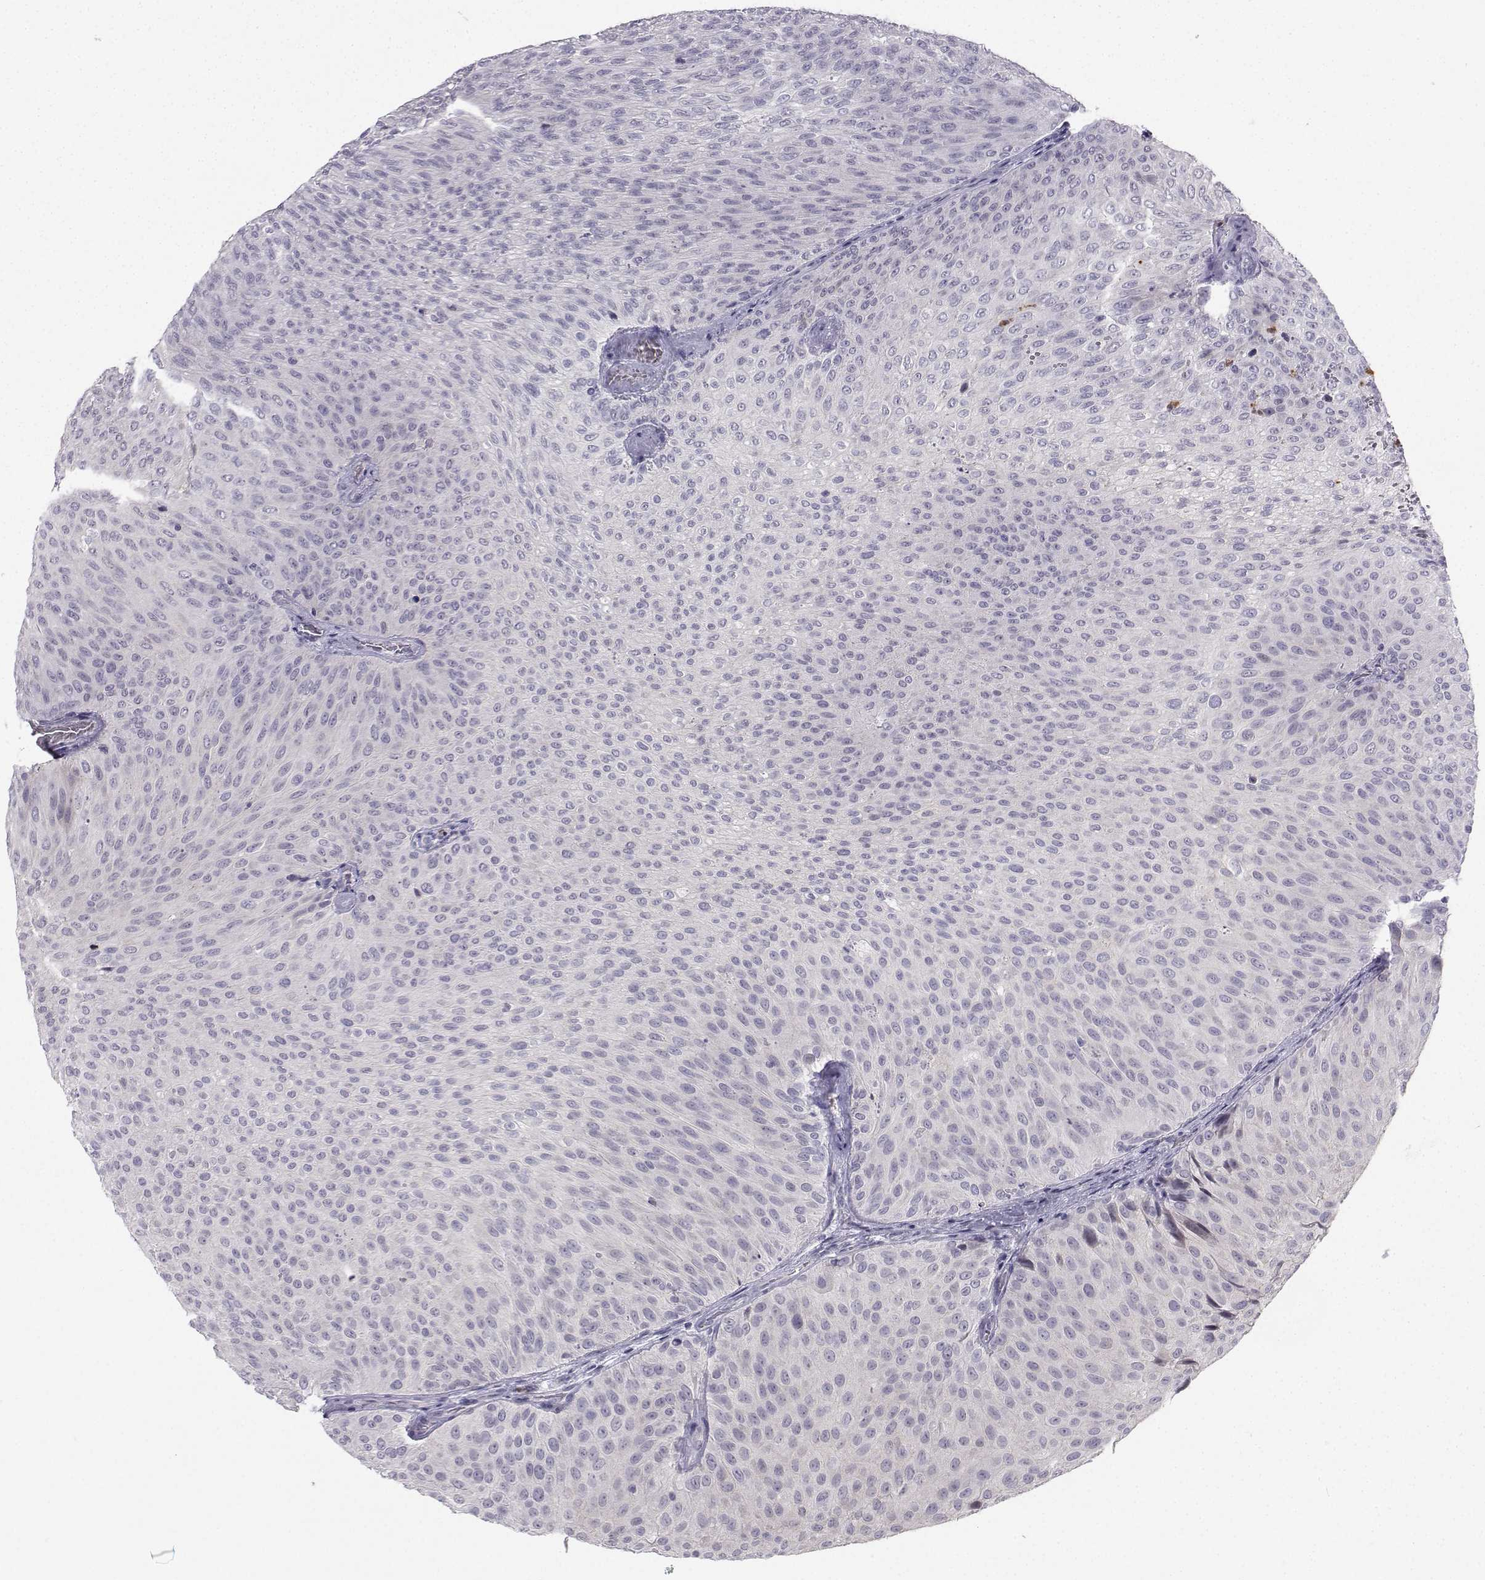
{"staining": {"intensity": "negative", "quantity": "none", "location": "none"}, "tissue": "urothelial cancer", "cell_type": "Tumor cells", "image_type": "cancer", "snomed": [{"axis": "morphology", "description": "Urothelial carcinoma, Low grade"}, {"axis": "topography", "description": "Urinary bladder"}], "caption": "The immunohistochemistry micrograph has no significant staining in tumor cells of urothelial carcinoma (low-grade) tissue.", "gene": "CALY", "patient": {"sex": "male", "age": 78}}